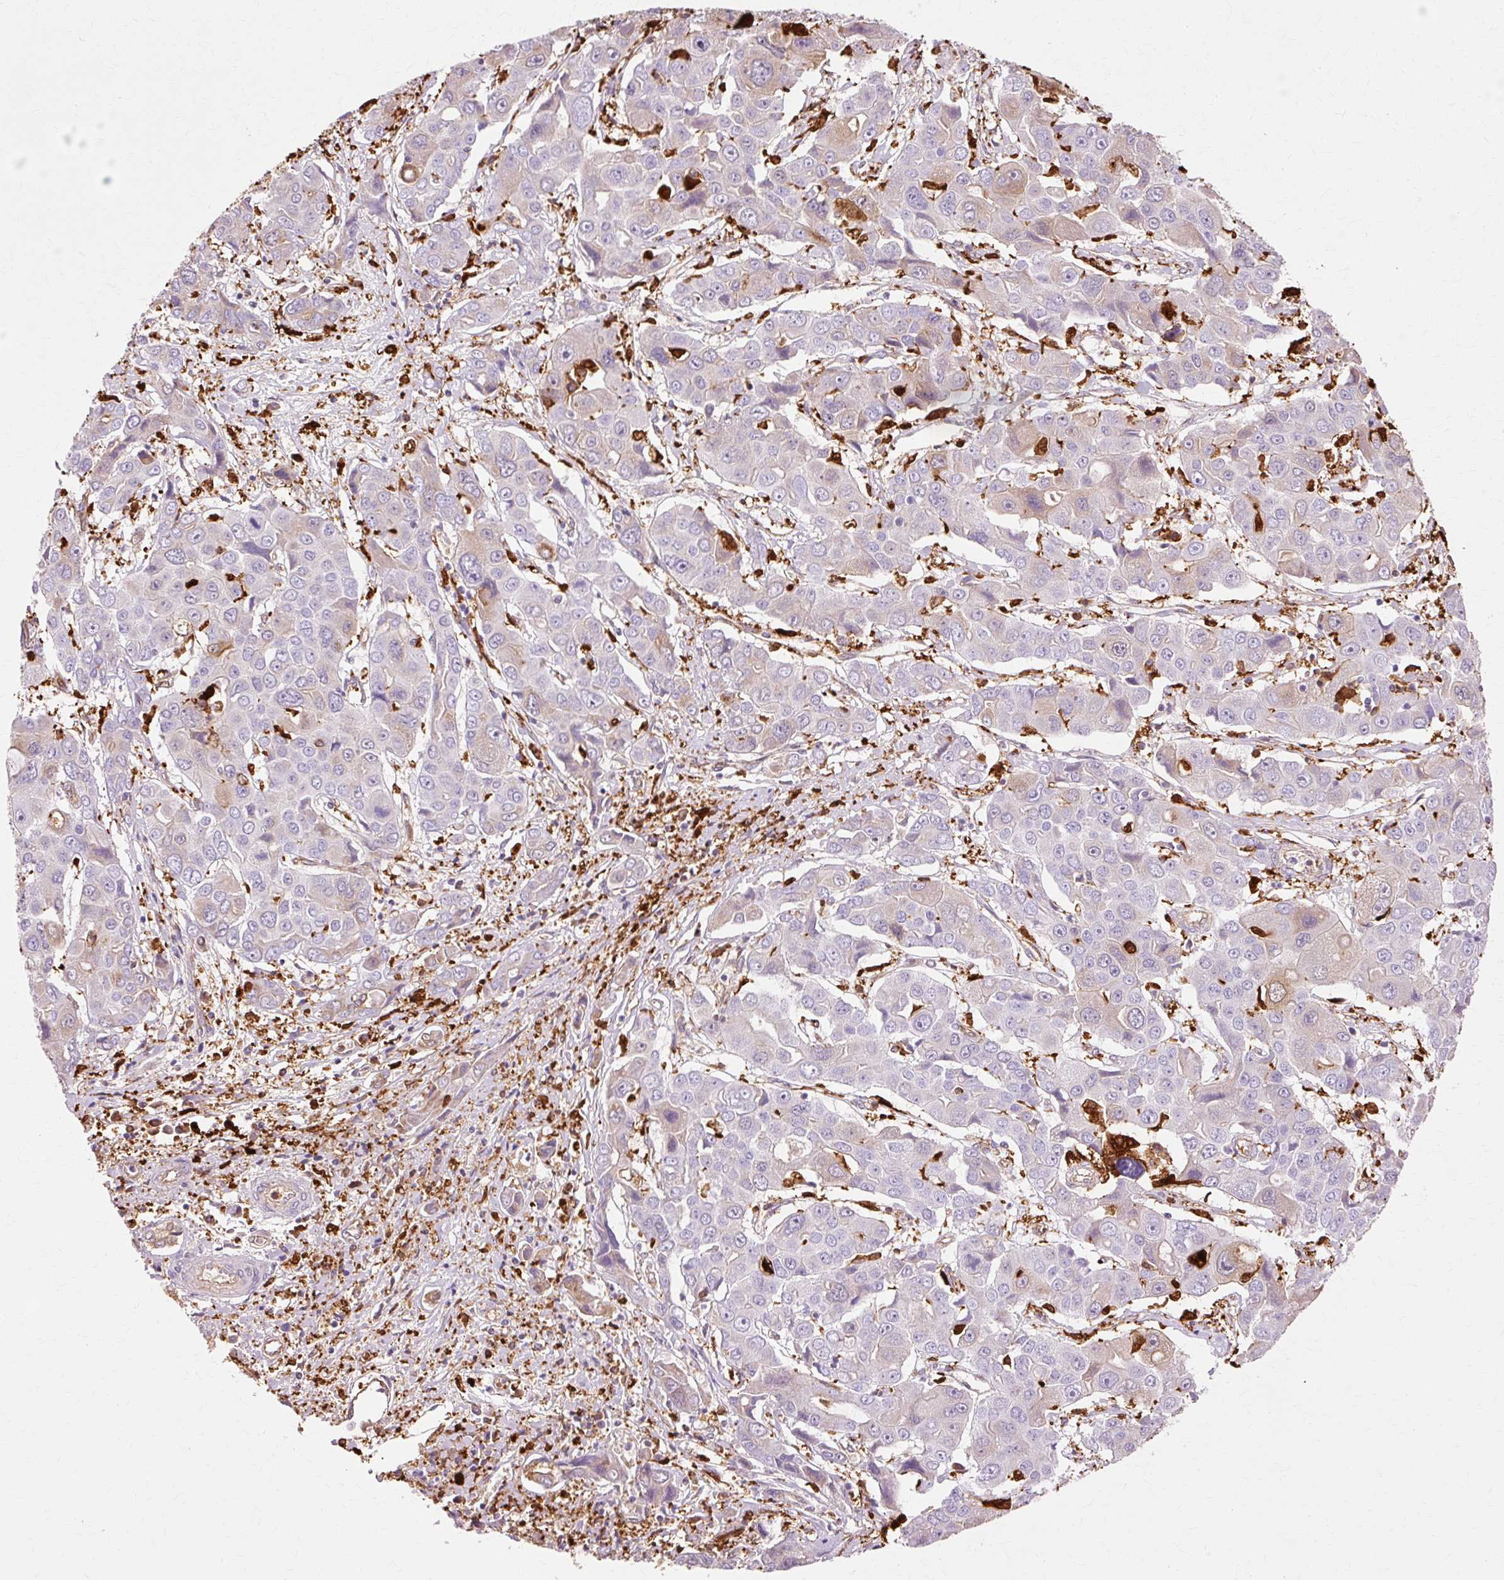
{"staining": {"intensity": "weak", "quantity": "<25%", "location": "cytoplasmic/membranous"}, "tissue": "liver cancer", "cell_type": "Tumor cells", "image_type": "cancer", "snomed": [{"axis": "morphology", "description": "Cholangiocarcinoma"}, {"axis": "topography", "description": "Liver"}], "caption": "Tumor cells show no significant protein positivity in cholangiocarcinoma (liver).", "gene": "GPX1", "patient": {"sex": "male", "age": 67}}